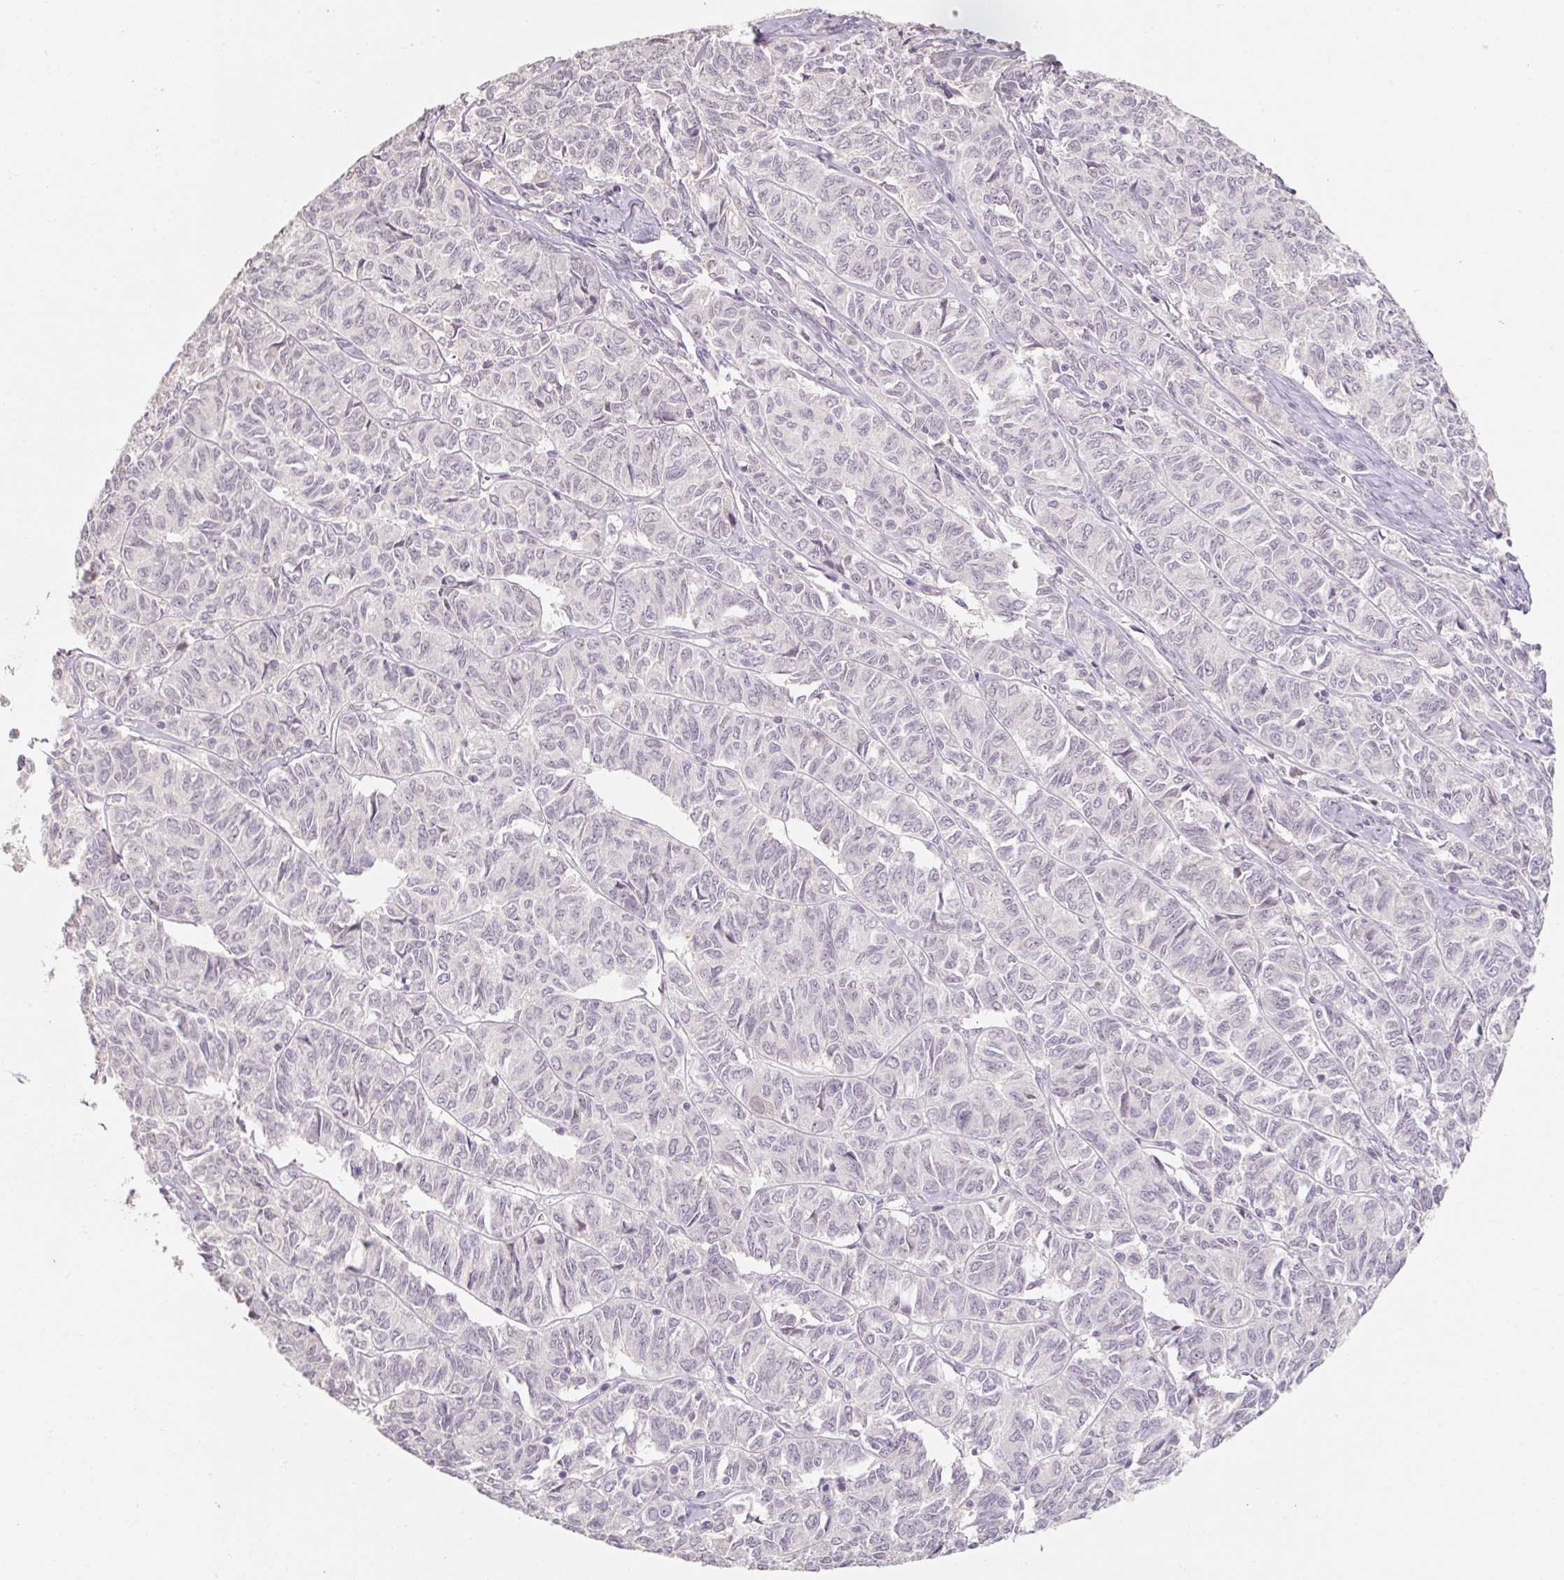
{"staining": {"intensity": "negative", "quantity": "none", "location": "none"}, "tissue": "ovarian cancer", "cell_type": "Tumor cells", "image_type": "cancer", "snomed": [{"axis": "morphology", "description": "Carcinoma, endometroid"}, {"axis": "topography", "description": "Ovary"}], "caption": "An immunohistochemistry (IHC) image of endometroid carcinoma (ovarian) is shown. There is no staining in tumor cells of endometroid carcinoma (ovarian).", "gene": "CAPZA3", "patient": {"sex": "female", "age": 80}}